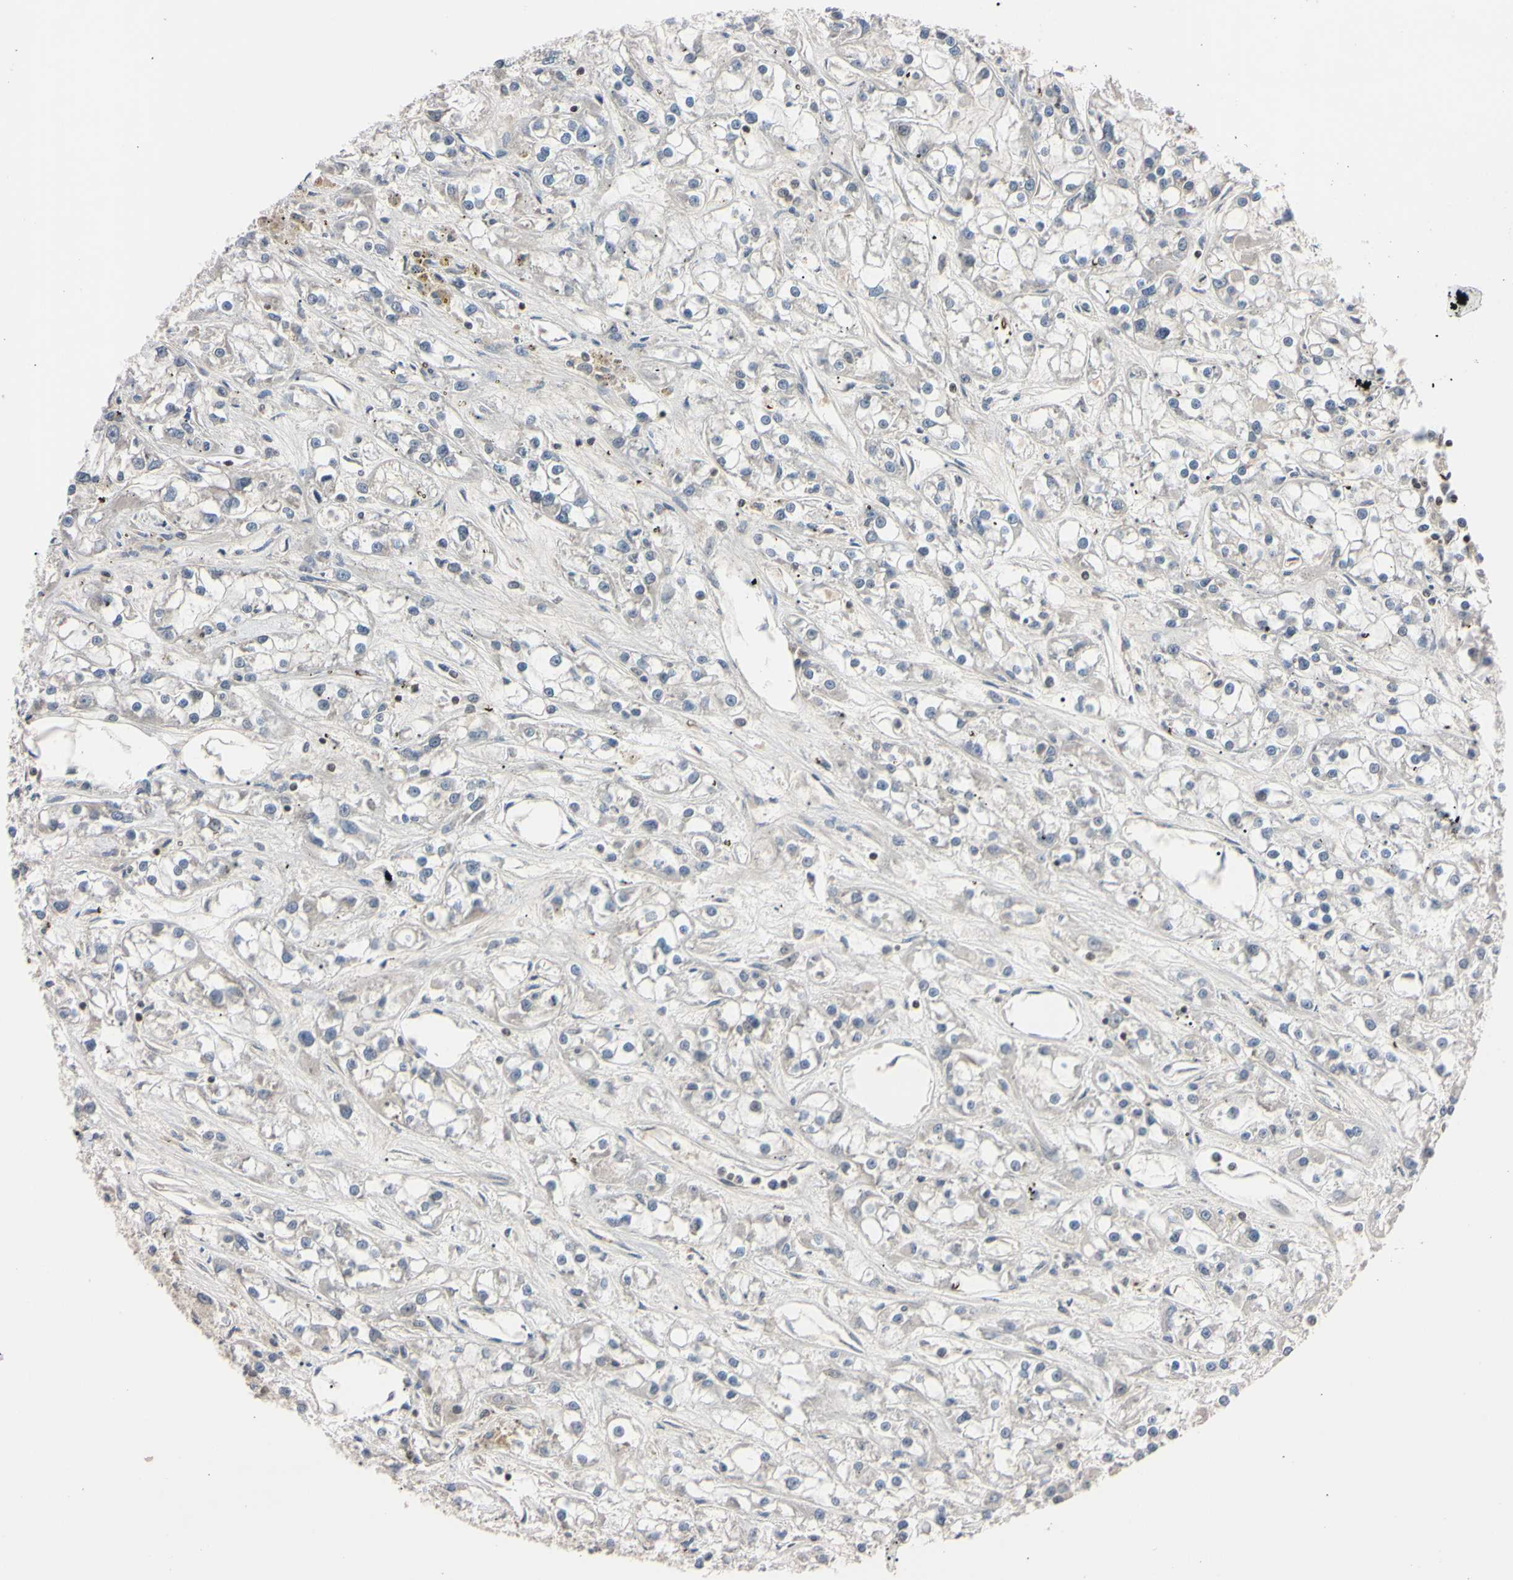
{"staining": {"intensity": "negative", "quantity": "none", "location": "none"}, "tissue": "renal cancer", "cell_type": "Tumor cells", "image_type": "cancer", "snomed": [{"axis": "morphology", "description": "Adenocarcinoma, NOS"}, {"axis": "topography", "description": "Kidney"}], "caption": "Tumor cells show no significant staining in renal cancer.", "gene": "UBE2I", "patient": {"sex": "female", "age": 52}}